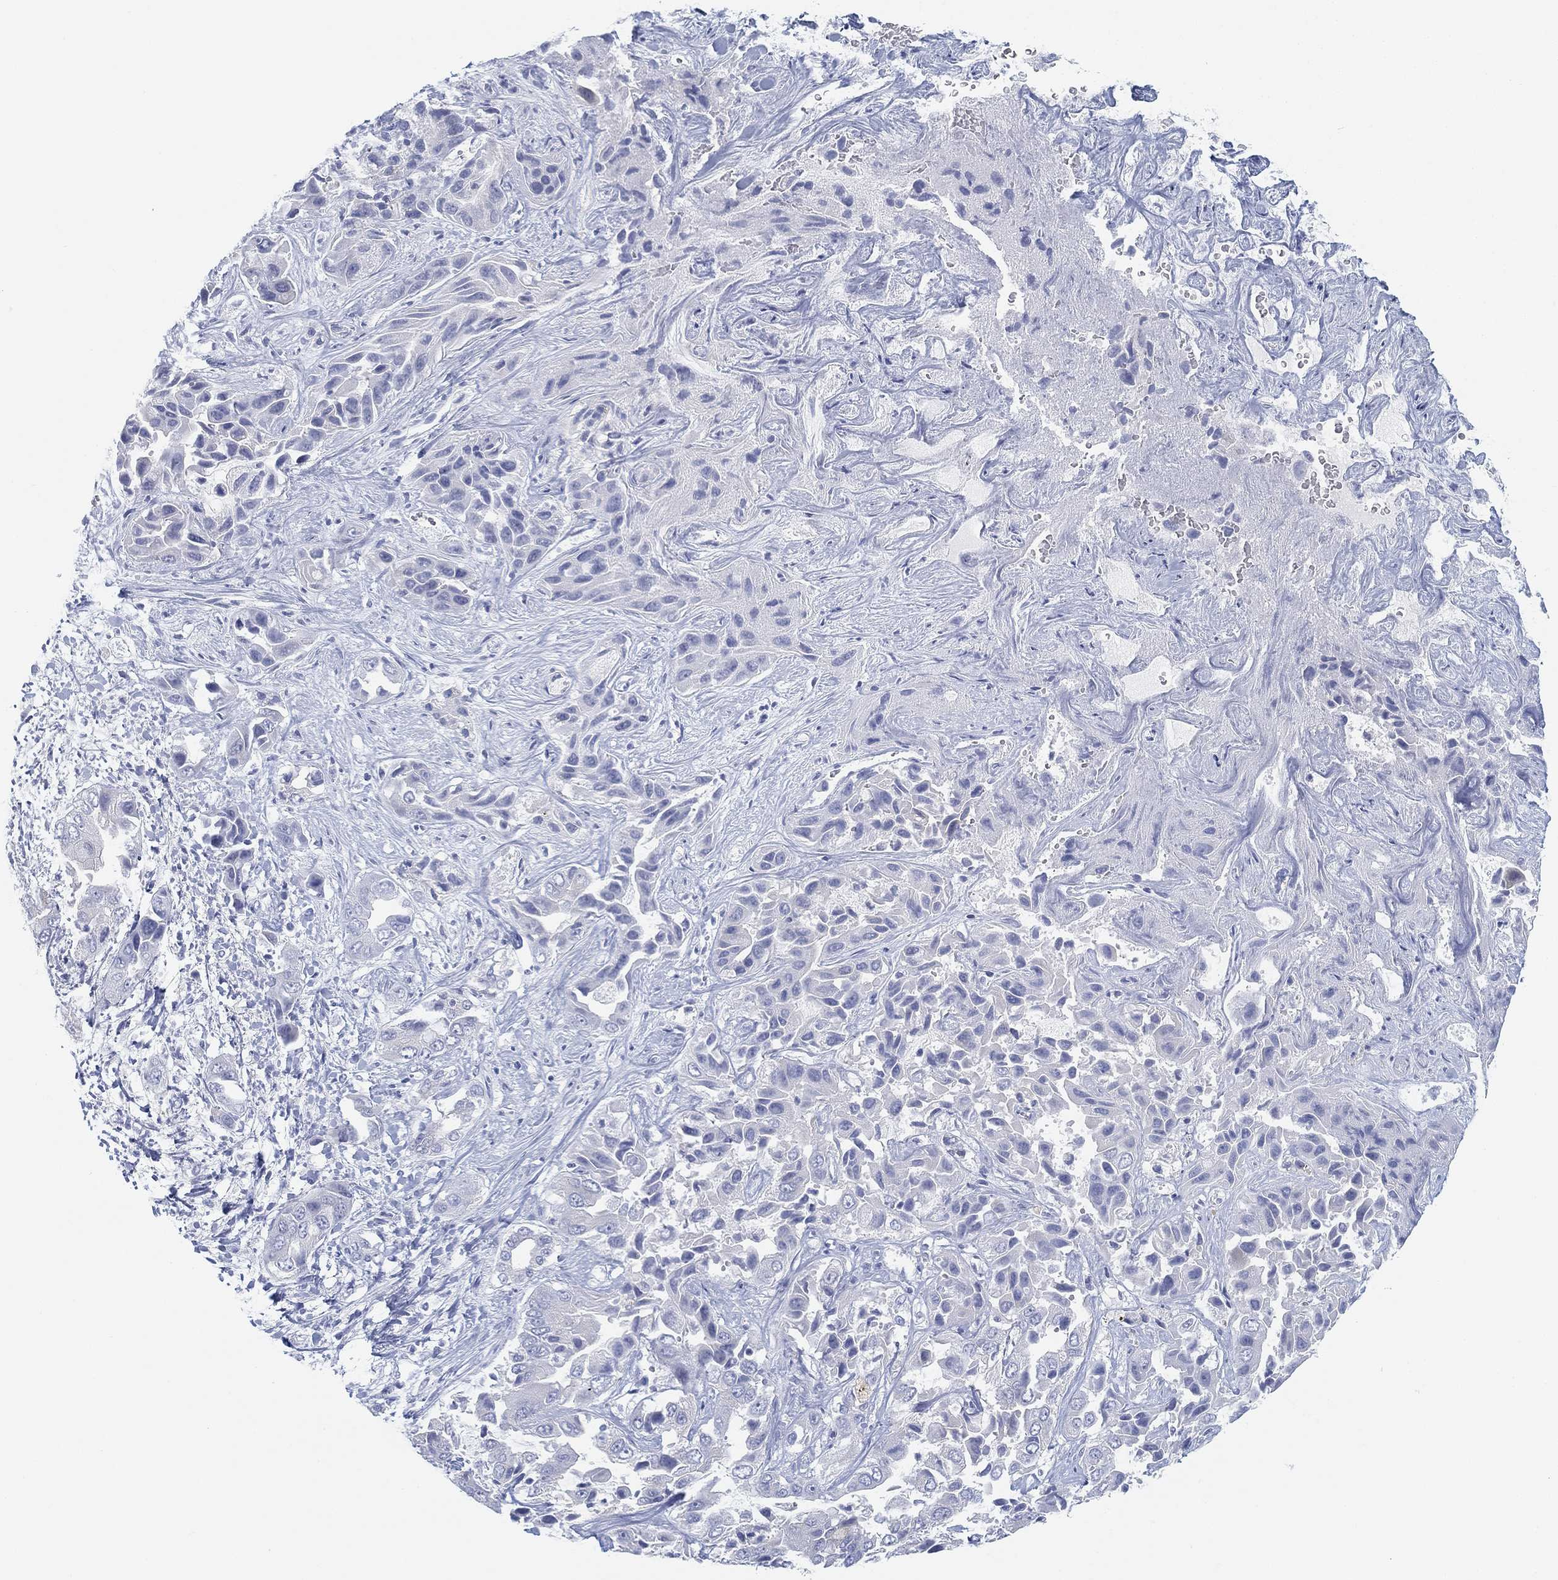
{"staining": {"intensity": "negative", "quantity": "none", "location": "none"}, "tissue": "liver cancer", "cell_type": "Tumor cells", "image_type": "cancer", "snomed": [{"axis": "morphology", "description": "Cholangiocarcinoma"}, {"axis": "topography", "description": "Liver"}], "caption": "Immunohistochemistry (IHC) image of neoplastic tissue: human liver cancer stained with DAB (3,3'-diaminobenzidine) reveals no significant protein expression in tumor cells.", "gene": "GCNA", "patient": {"sex": "female", "age": 52}}